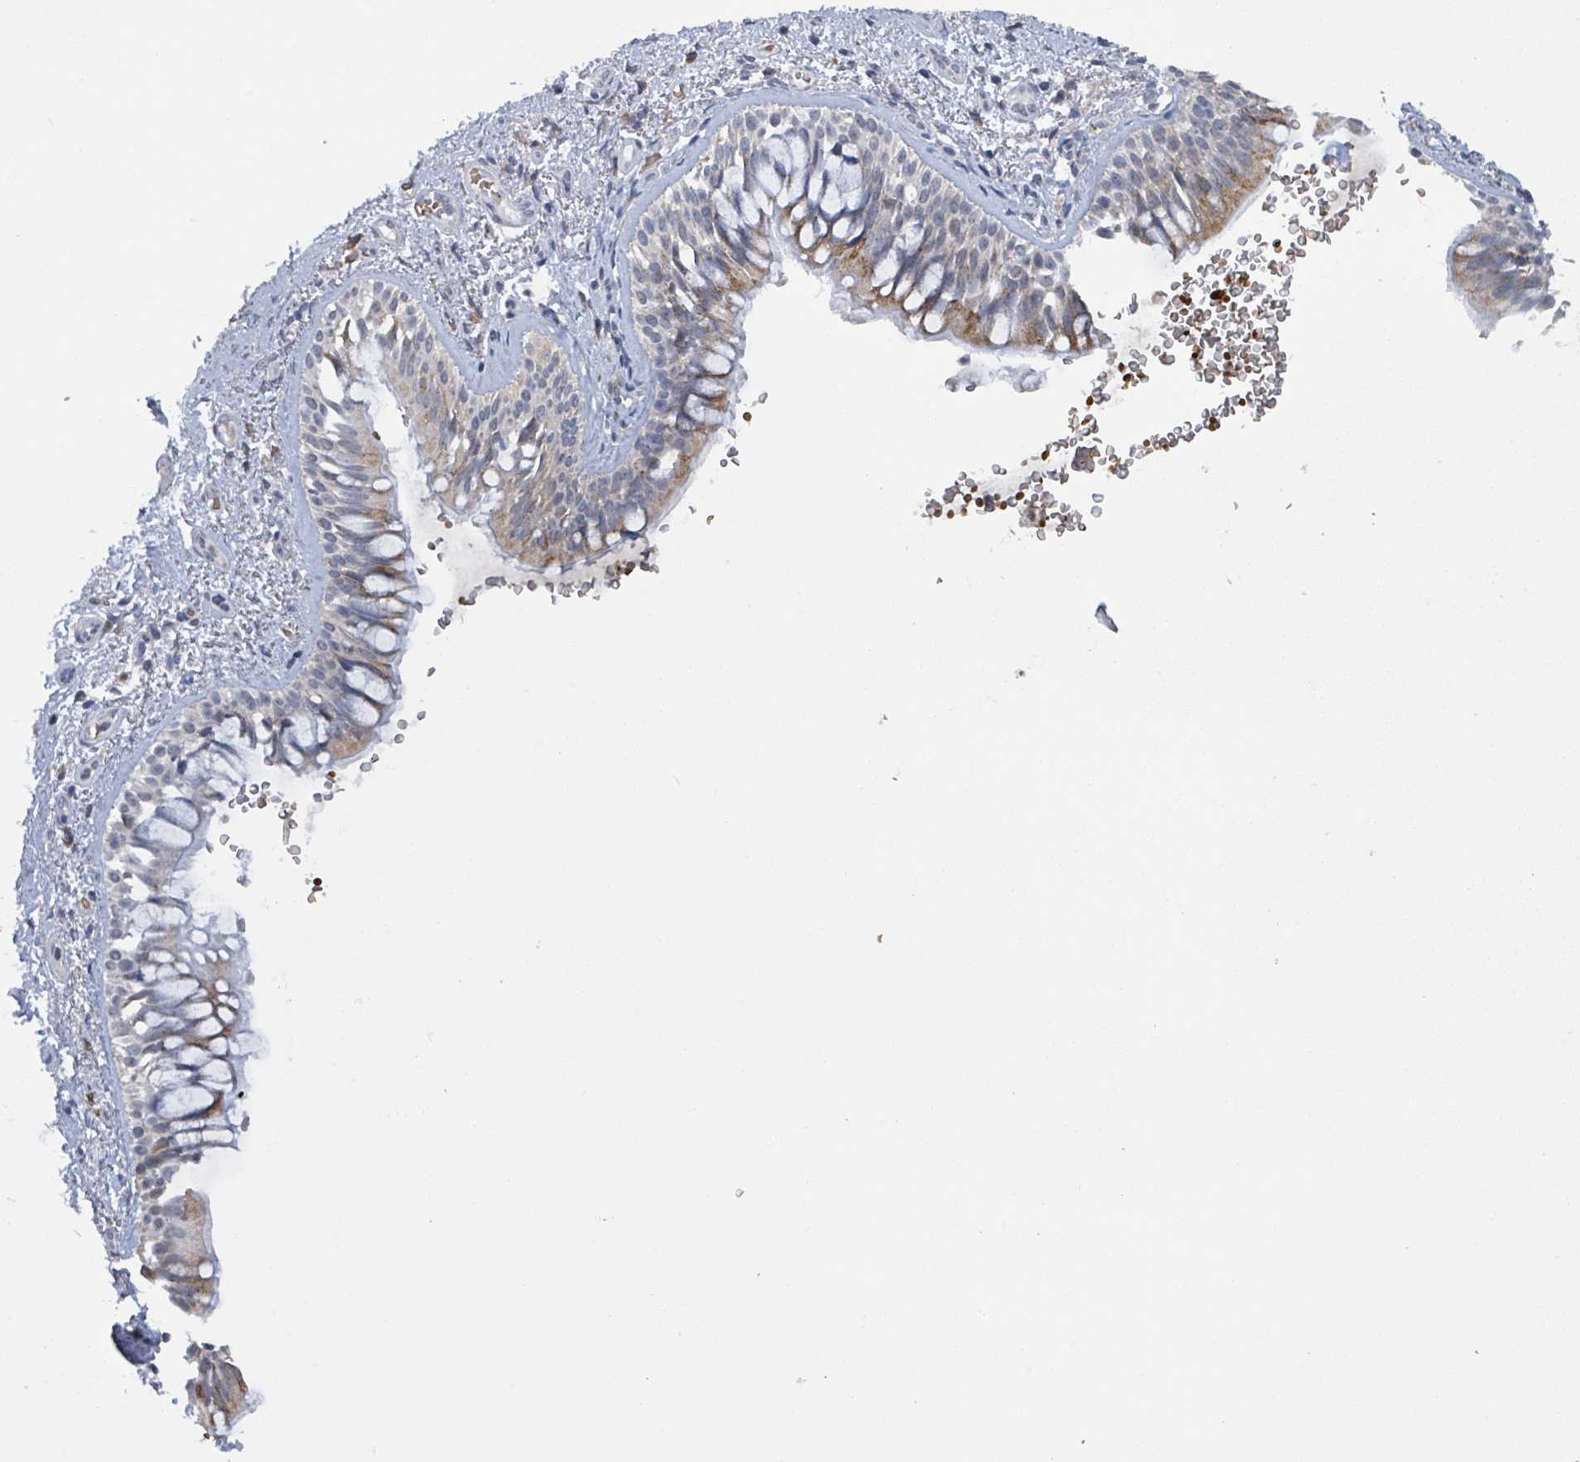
{"staining": {"intensity": "moderate", "quantity": "25%-75%", "location": "cytoplasmic/membranous"}, "tissue": "bronchus", "cell_type": "Respiratory epithelial cells", "image_type": "normal", "snomed": [{"axis": "morphology", "description": "Normal tissue, NOS"}, {"axis": "topography", "description": "Lymph node"}, {"axis": "topography", "description": "Cartilage tissue"}, {"axis": "topography", "description": "Bronchus"}], "caption": "Brown immunohistochemical staining in benign bronchus demonstrates moderate cytoplasmic/membranous expression in approximately 25%-75% of respiratory epithelial cells. The staining was performed using DAB (3,3'-diaminobenzidine) to visualize the protein expression in brown, while the nuclei were stained in blue with hematoxylin (Magnification: 20x).", "gene": "SEBOX", "patient": {"sex": "female", "age": 70}}